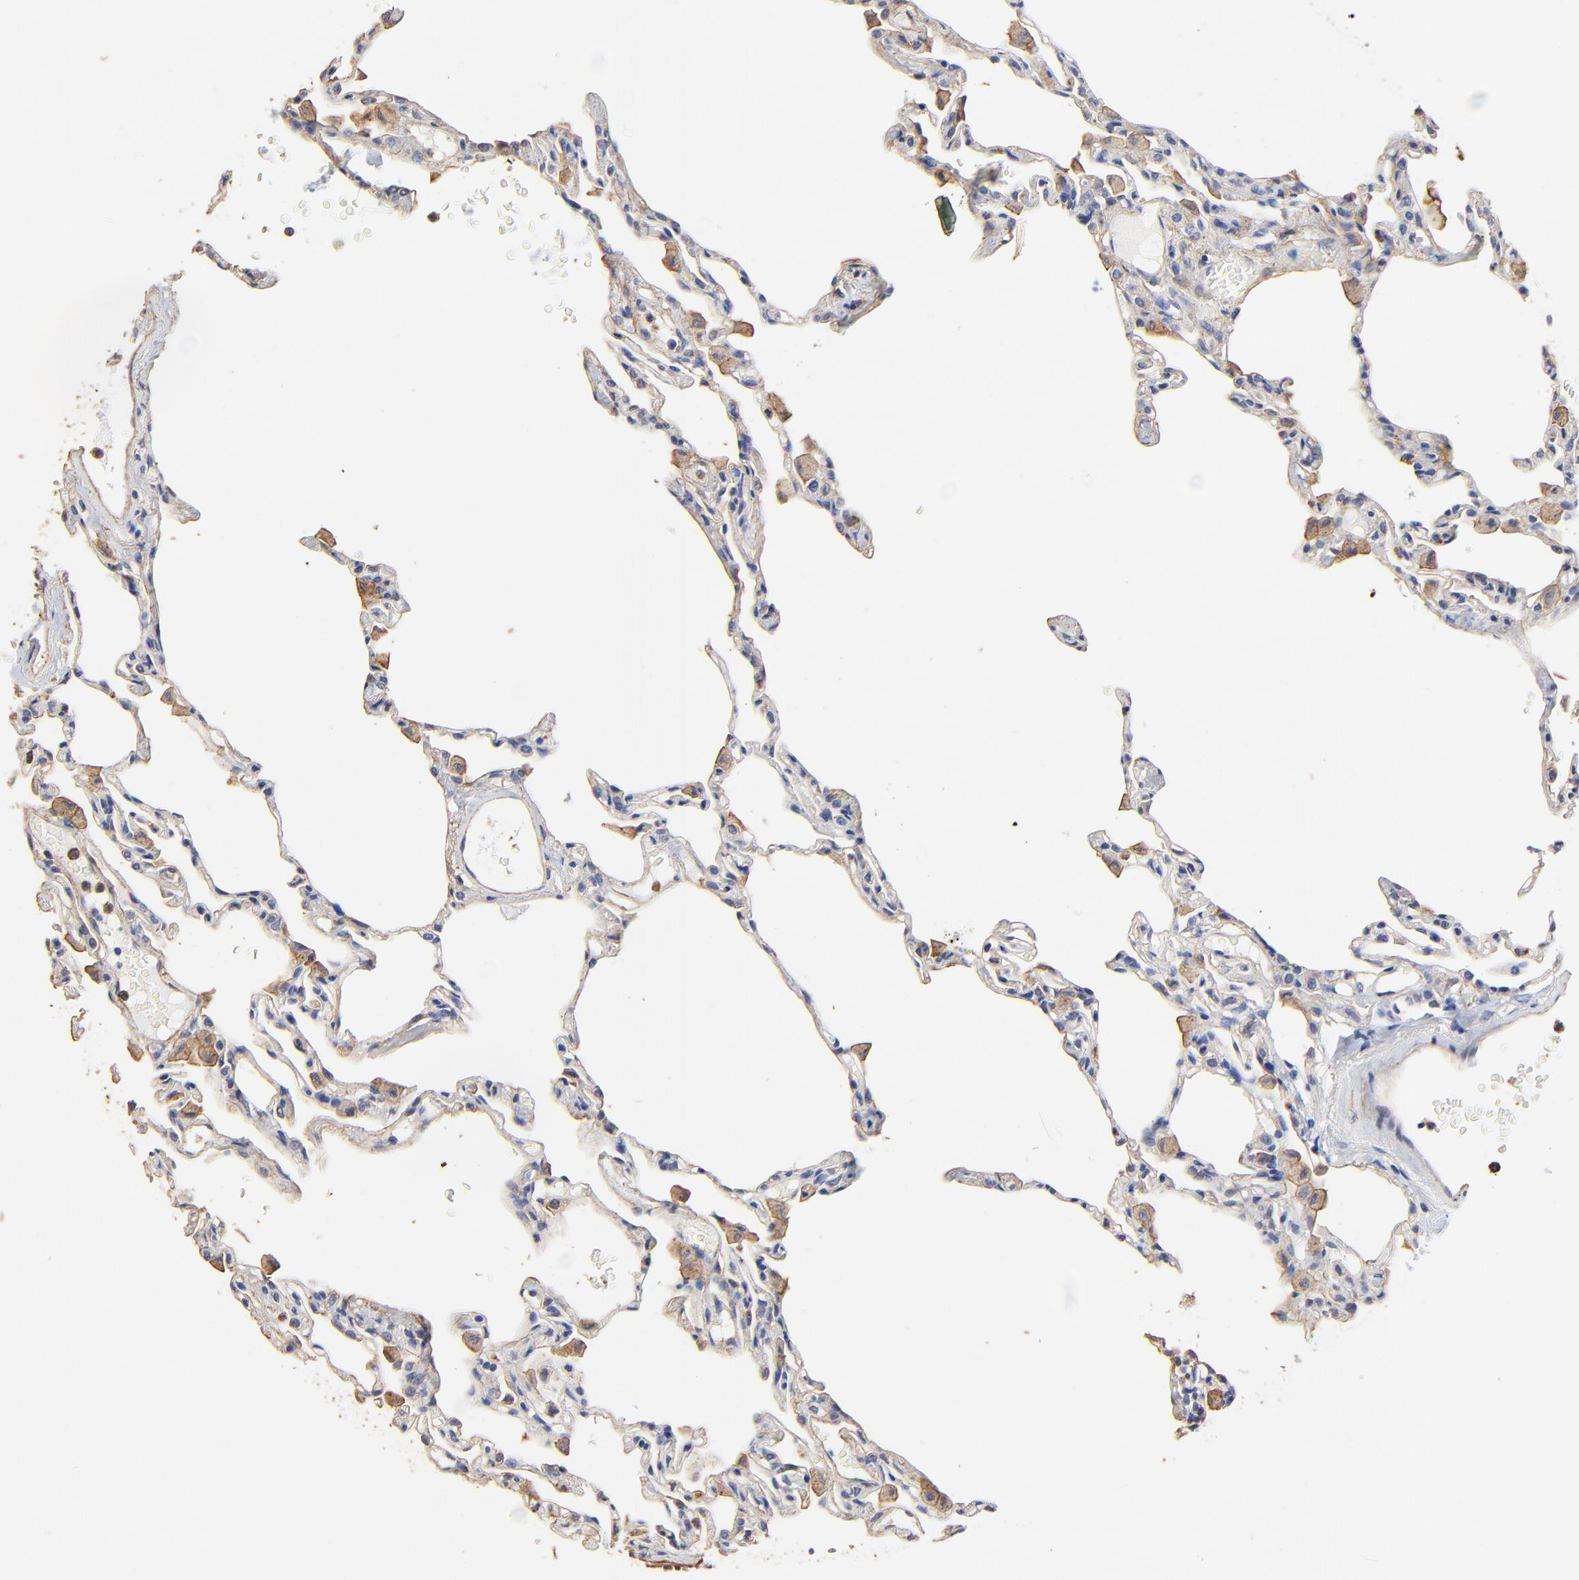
{"staining": {"intensity": "negative", "quantity": "none", "location": "none"}, "tissue": "lung", "cell_type": "Alveolar cells", "image_type": "normal", "snomed": [{"axis": "morphology", "description": "Normal tissue, NOS"}, {"axis": "topography", "description": "Lung"}], "caption": "This is an immunohistochemistry (IHC) histopathology image of unremarkable lung. There is no staining in alveolar cells.", "gene": "TAGLN2", "patient": {"sex": "female", "age": 49}}